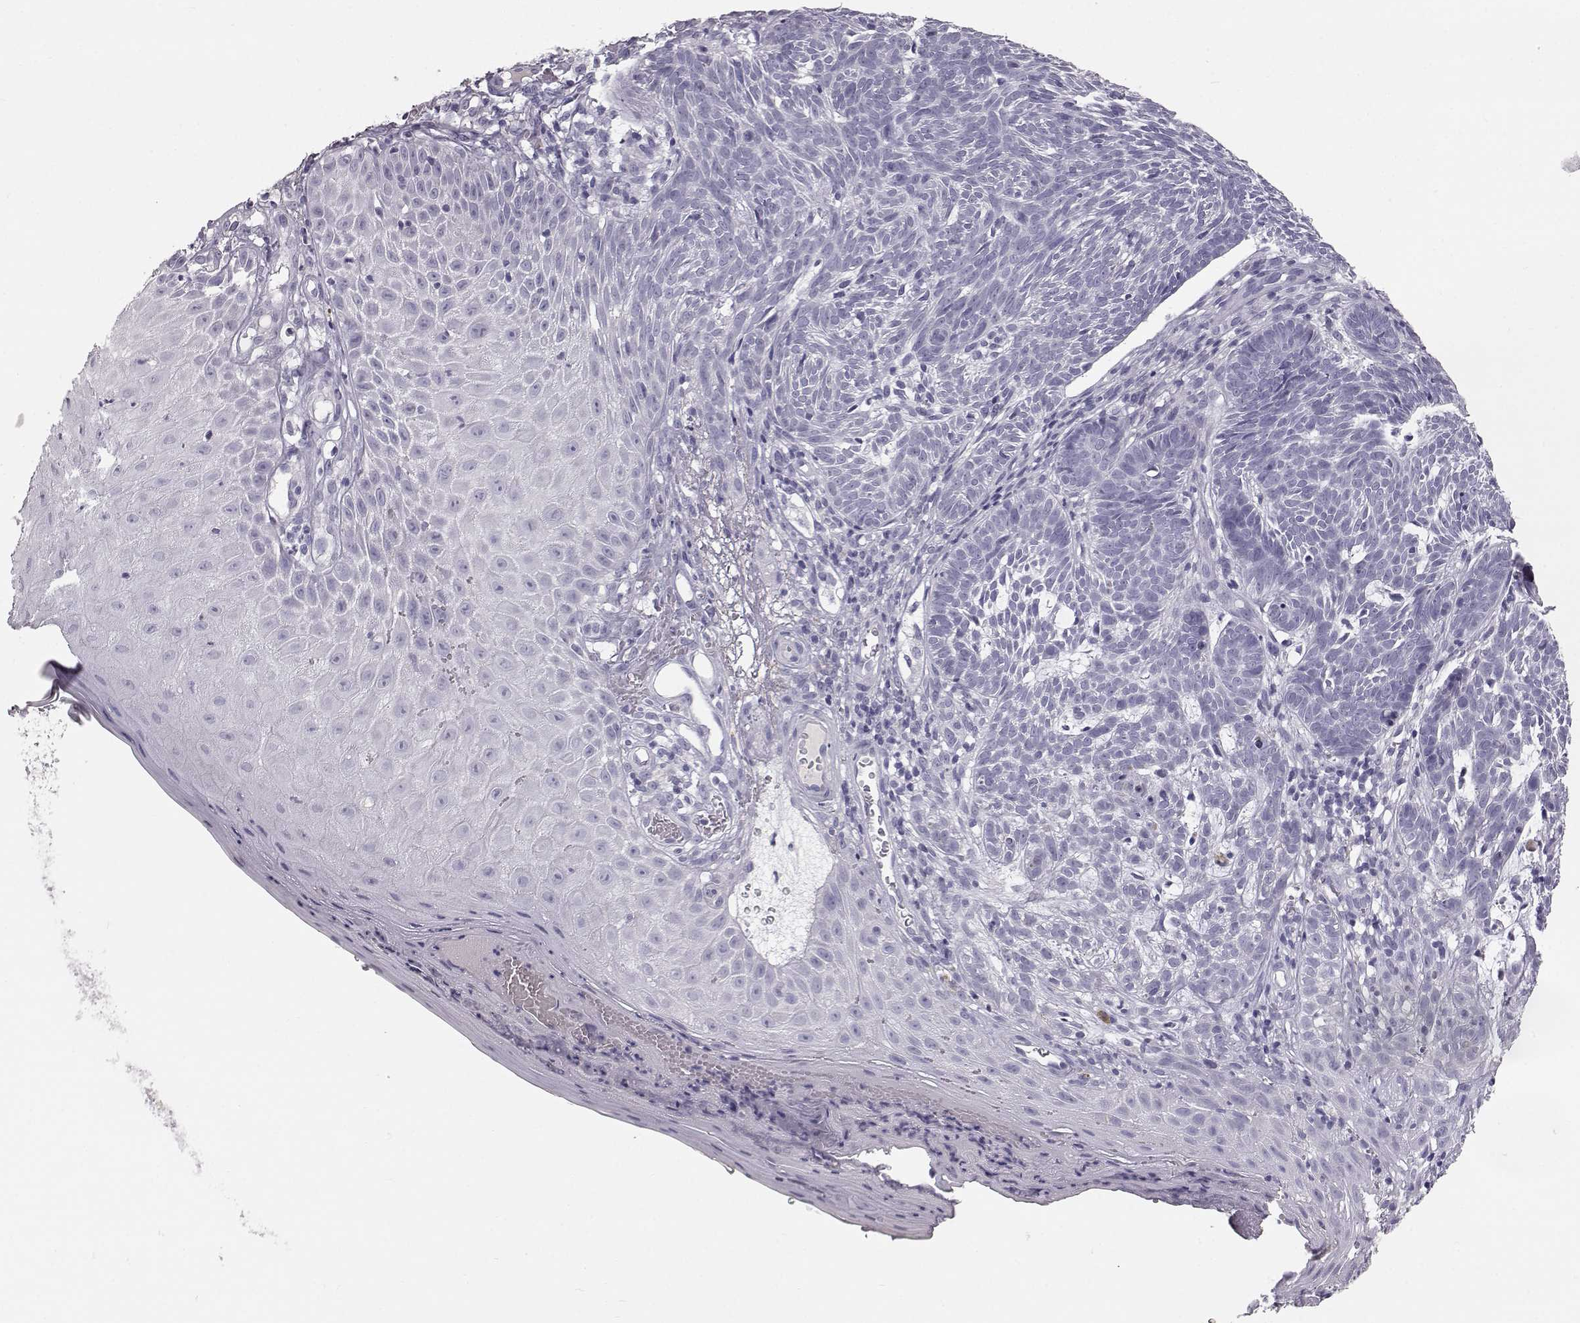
{"staining": {"intensity": "negative", "quantity": "none", "location": "none"}, "tissue": "skin cancer", "cell_type": "Tumor cells", "image_type": "cancer", "snomed": [{"axis": "morphology", "description": "Basal cell carcinoma"}, {"axis": "topography", "description": "Skin"}], "caption": "Immunohistochemical staining of human skin cancer (basal cell carcinoma) displays no significant staining in tumor cells.", "gene": "KRTAP16-1", "patient": {"sex": "male", "age": 59}}